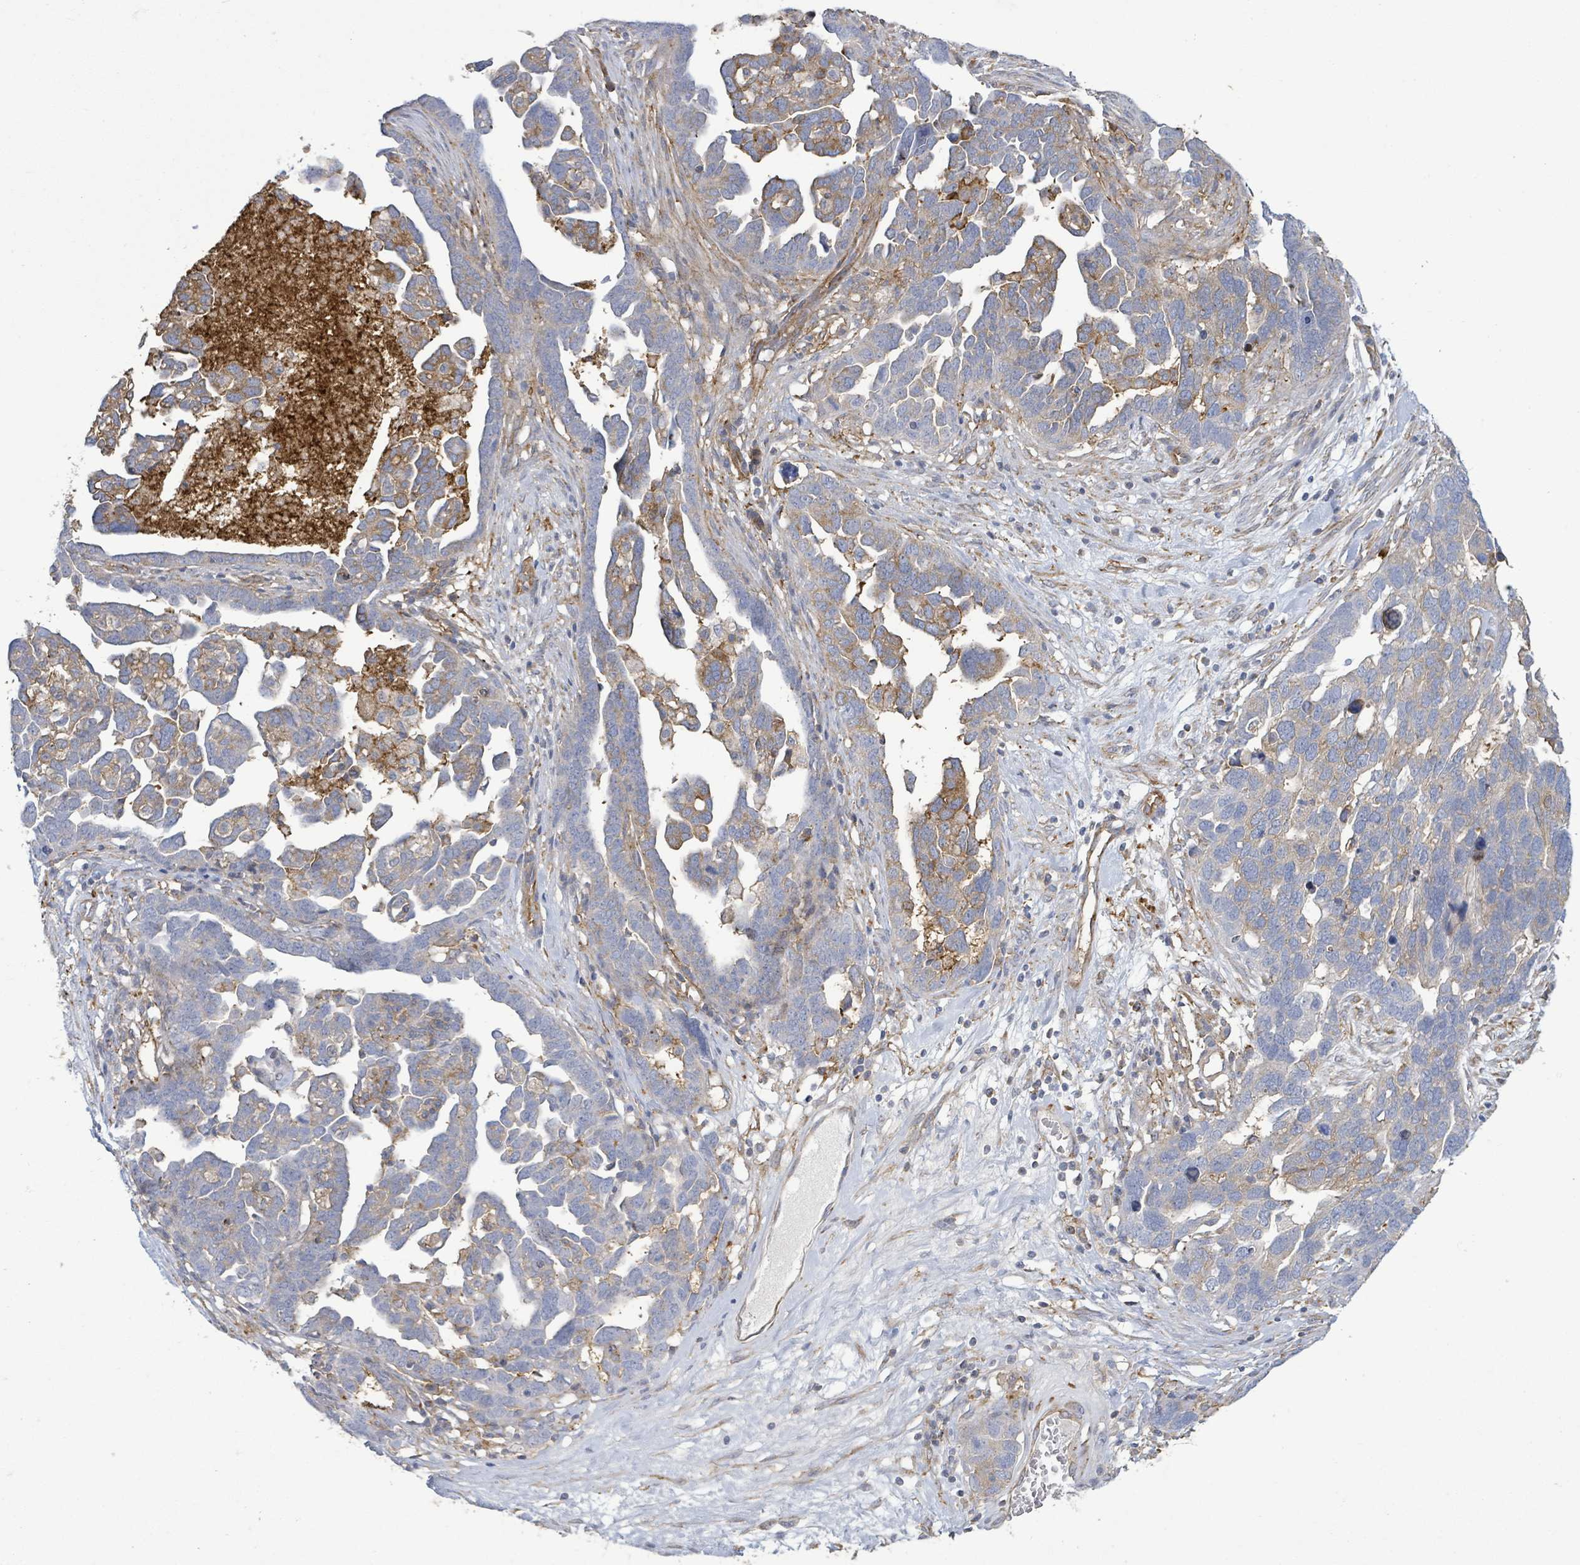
{"staining": {"intensity": "moderate", "quantity": "<25%", "location": "cytoplasmic/membranous"}, "tissue": "ovarian cancer", "cell_type": "Tumor cells", "image_type": "cancer", "snomed": [{"axis": "morphology", "description": "Cystadenocarcinoma, serous, NOS"}, {"axis": "topography", "description": "Ovary"}], "caption": "Serous cystadenocarcinoma (ovarian) was stained to show a protein in brown. There is low levels of moderate cytoplasmic/membranous staining in approximately <25% of tumor cells. Using DAB (brown) and hematoxylin (blue) stains, captured at high magnification using brightfield microscopy.", "gene": "EGFL7", "patient": {"sex": "female", "age": 54}}